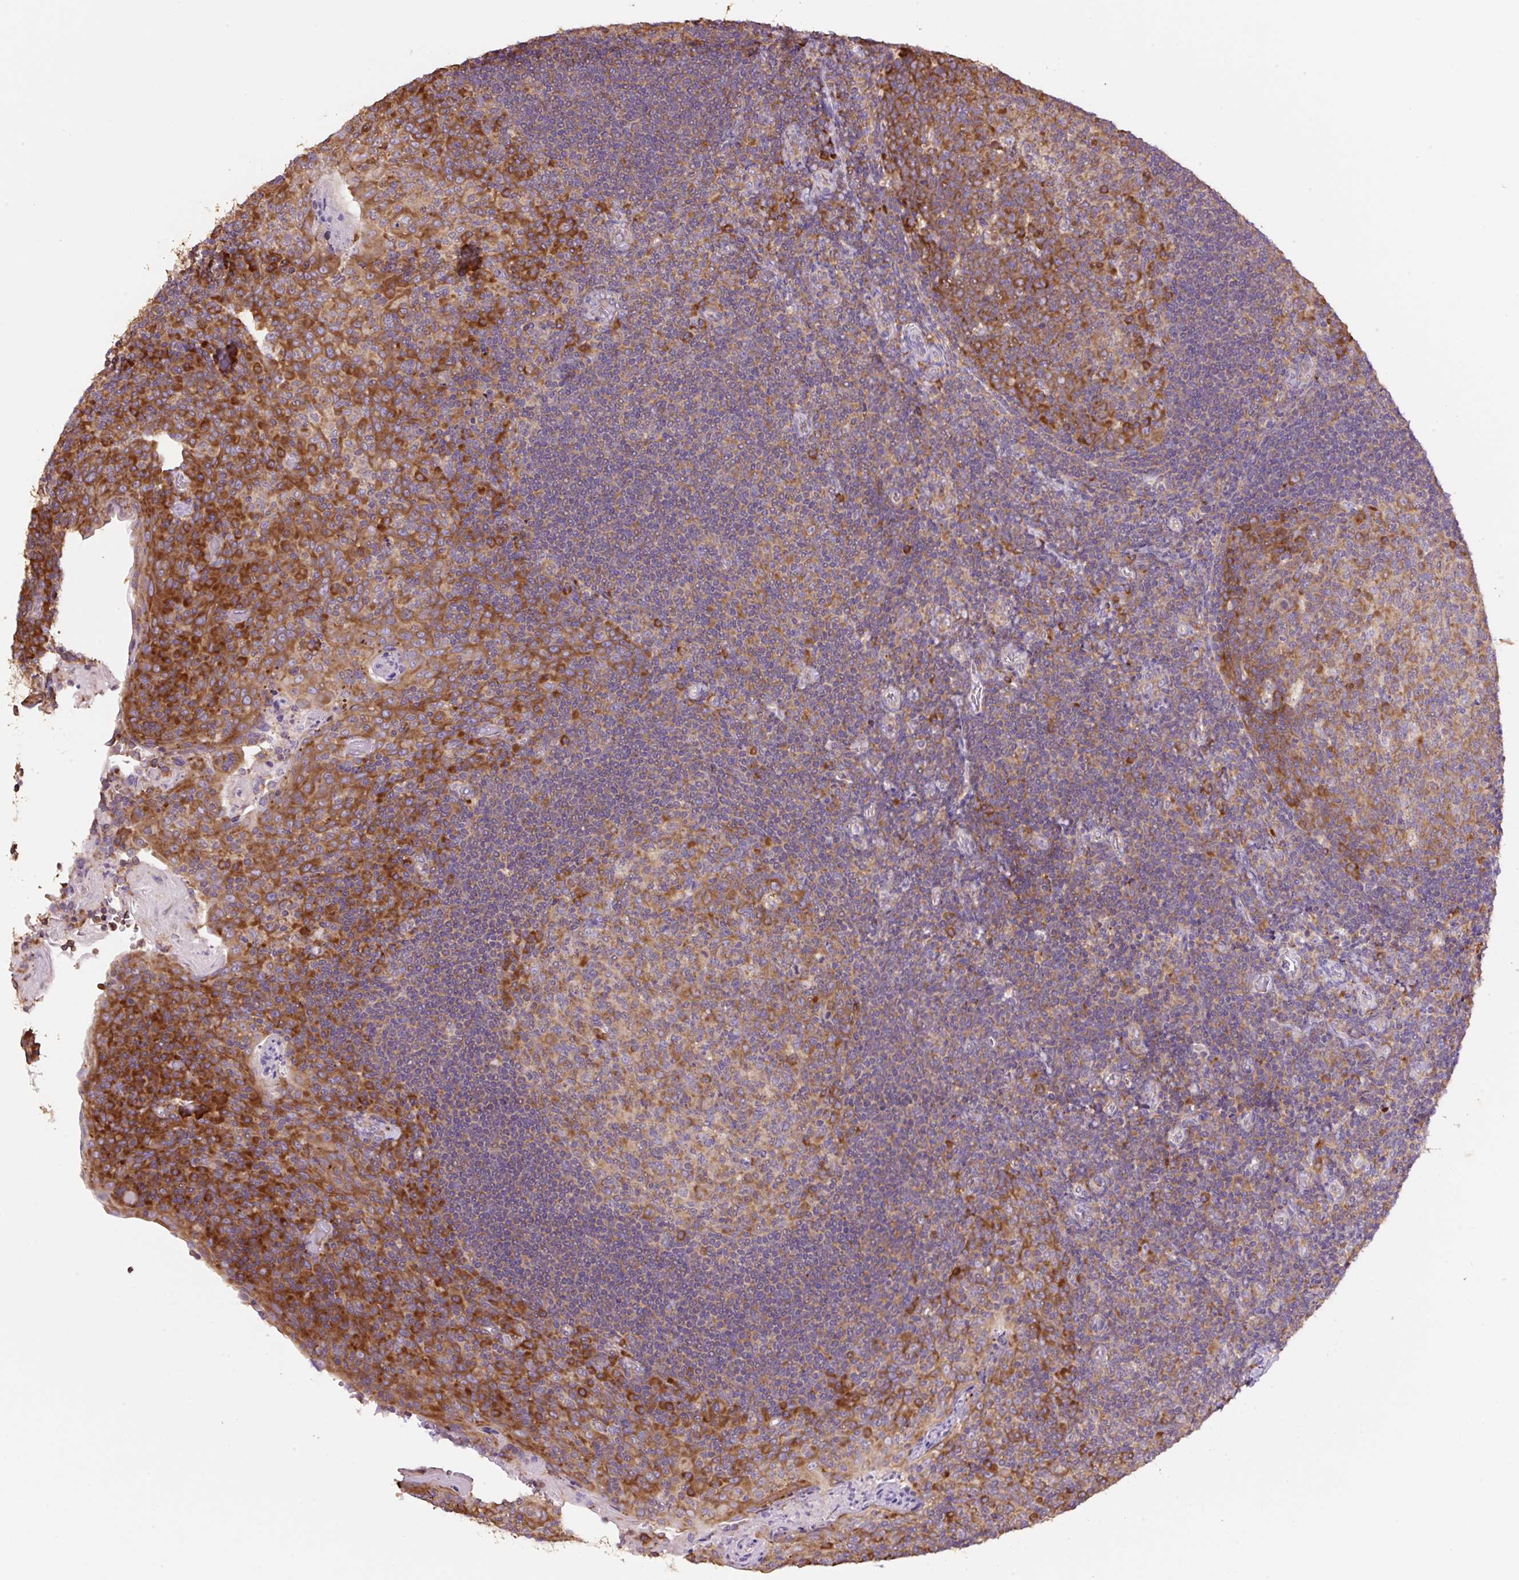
{"staining": {"intensity": "moderate", "quantity": "25%-75%", "location": "cytoplasmic/membranous"}, "tissue": "tonsil", "cell_type": "Germinal center cells", "image_type": "normal", "snomed": [{"axis": "morphology", "description": "Normal tissue, NOS"}, {"axis": "topography", "description": "Tonsil"}], "caption": "Human tonsil stained with a brown dye shows moderate cytoplasmic/membranous positive expression in approximately 25%-75% of germinal center cells.", "gene": "RPS23", "patient": {"sex": "male", "age": 17}}